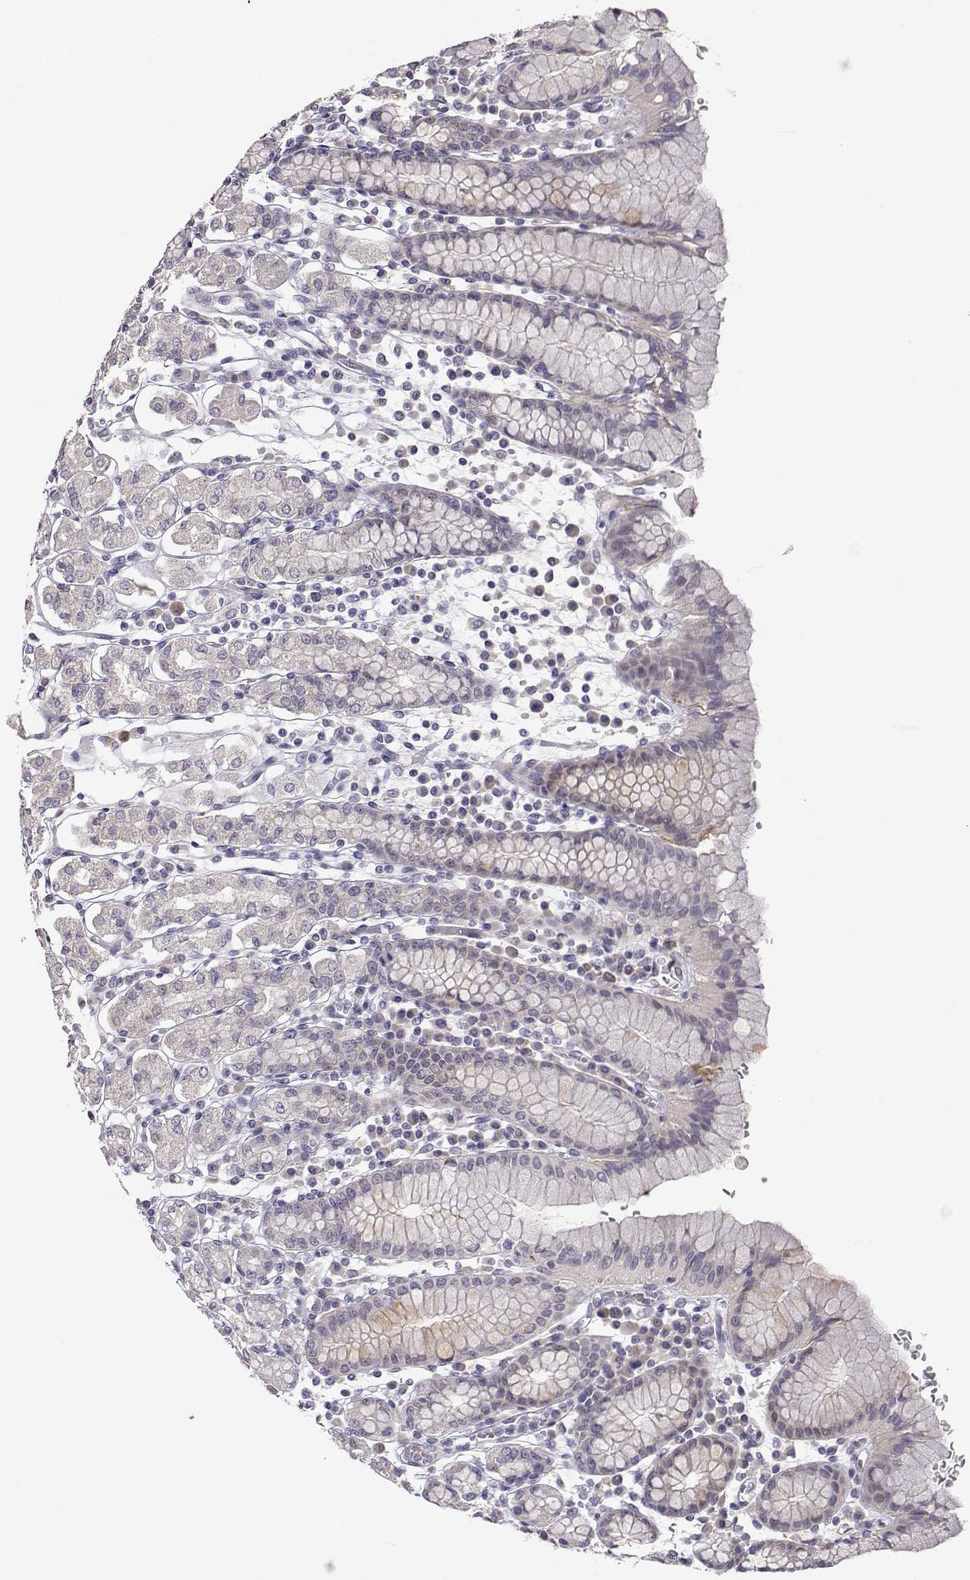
{"staining": {"intensity": "weak", "quantity": "<25%", "location": "cytoplasmic/membranous"}, "tissue": "stomach", "cell_type": "Glandular cells", "image_type": "normal", "snomed": [{"axis": "morphology", "description": "Normal tissue, NOS"}, {"axis": "topography", "description": "Stomach, upper"}, {"axis": "topography", "description": "Stomach"}], "caption": "High power microscopy image of an immunohistochemistry image of normal stomach, revealing no significant staining in glandular cells.", "gene": "SLC6A3", "patient": {"sex": "male", "age": 62}}